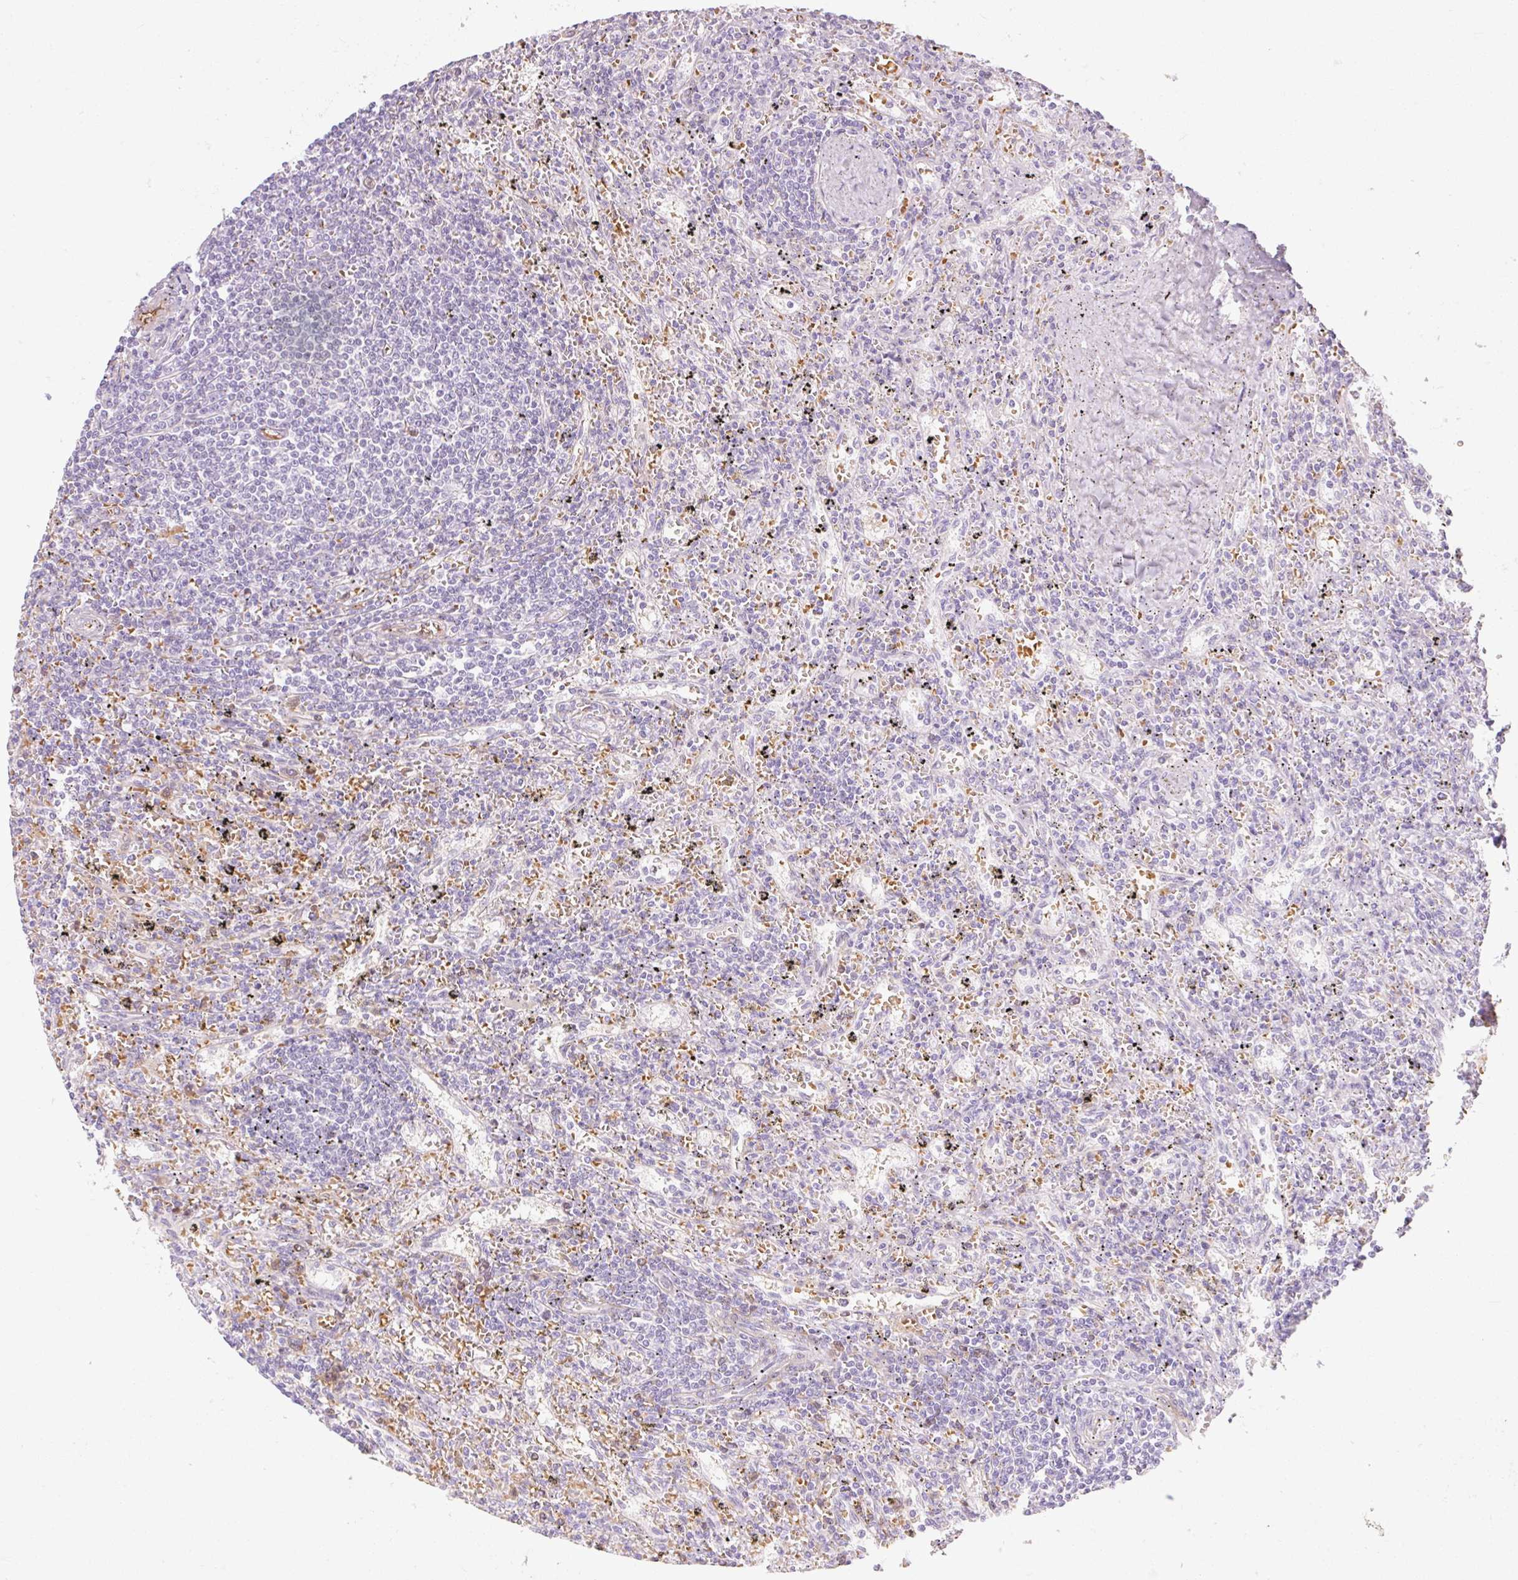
{"staining": {"intensity": "negative", "quantity": "none", "location": "none"}, "tissue": "lymphoma", "cell_type": "Tumor cells", "image_type": "cancer", "snomed": [{"axis": "morphology", "description": "Malignant lymphoma, non-Hodgkin's type, Low grade"}, {"axis": "topography", "description": "Spleen"}], "caption": "IHC of low-grade malignant lymphoma, non-Hodgkin's type demonstrates no positivity in tumor cells.", "gene": "TAF1L", "patient": {"sex": "male", "age": 76}}